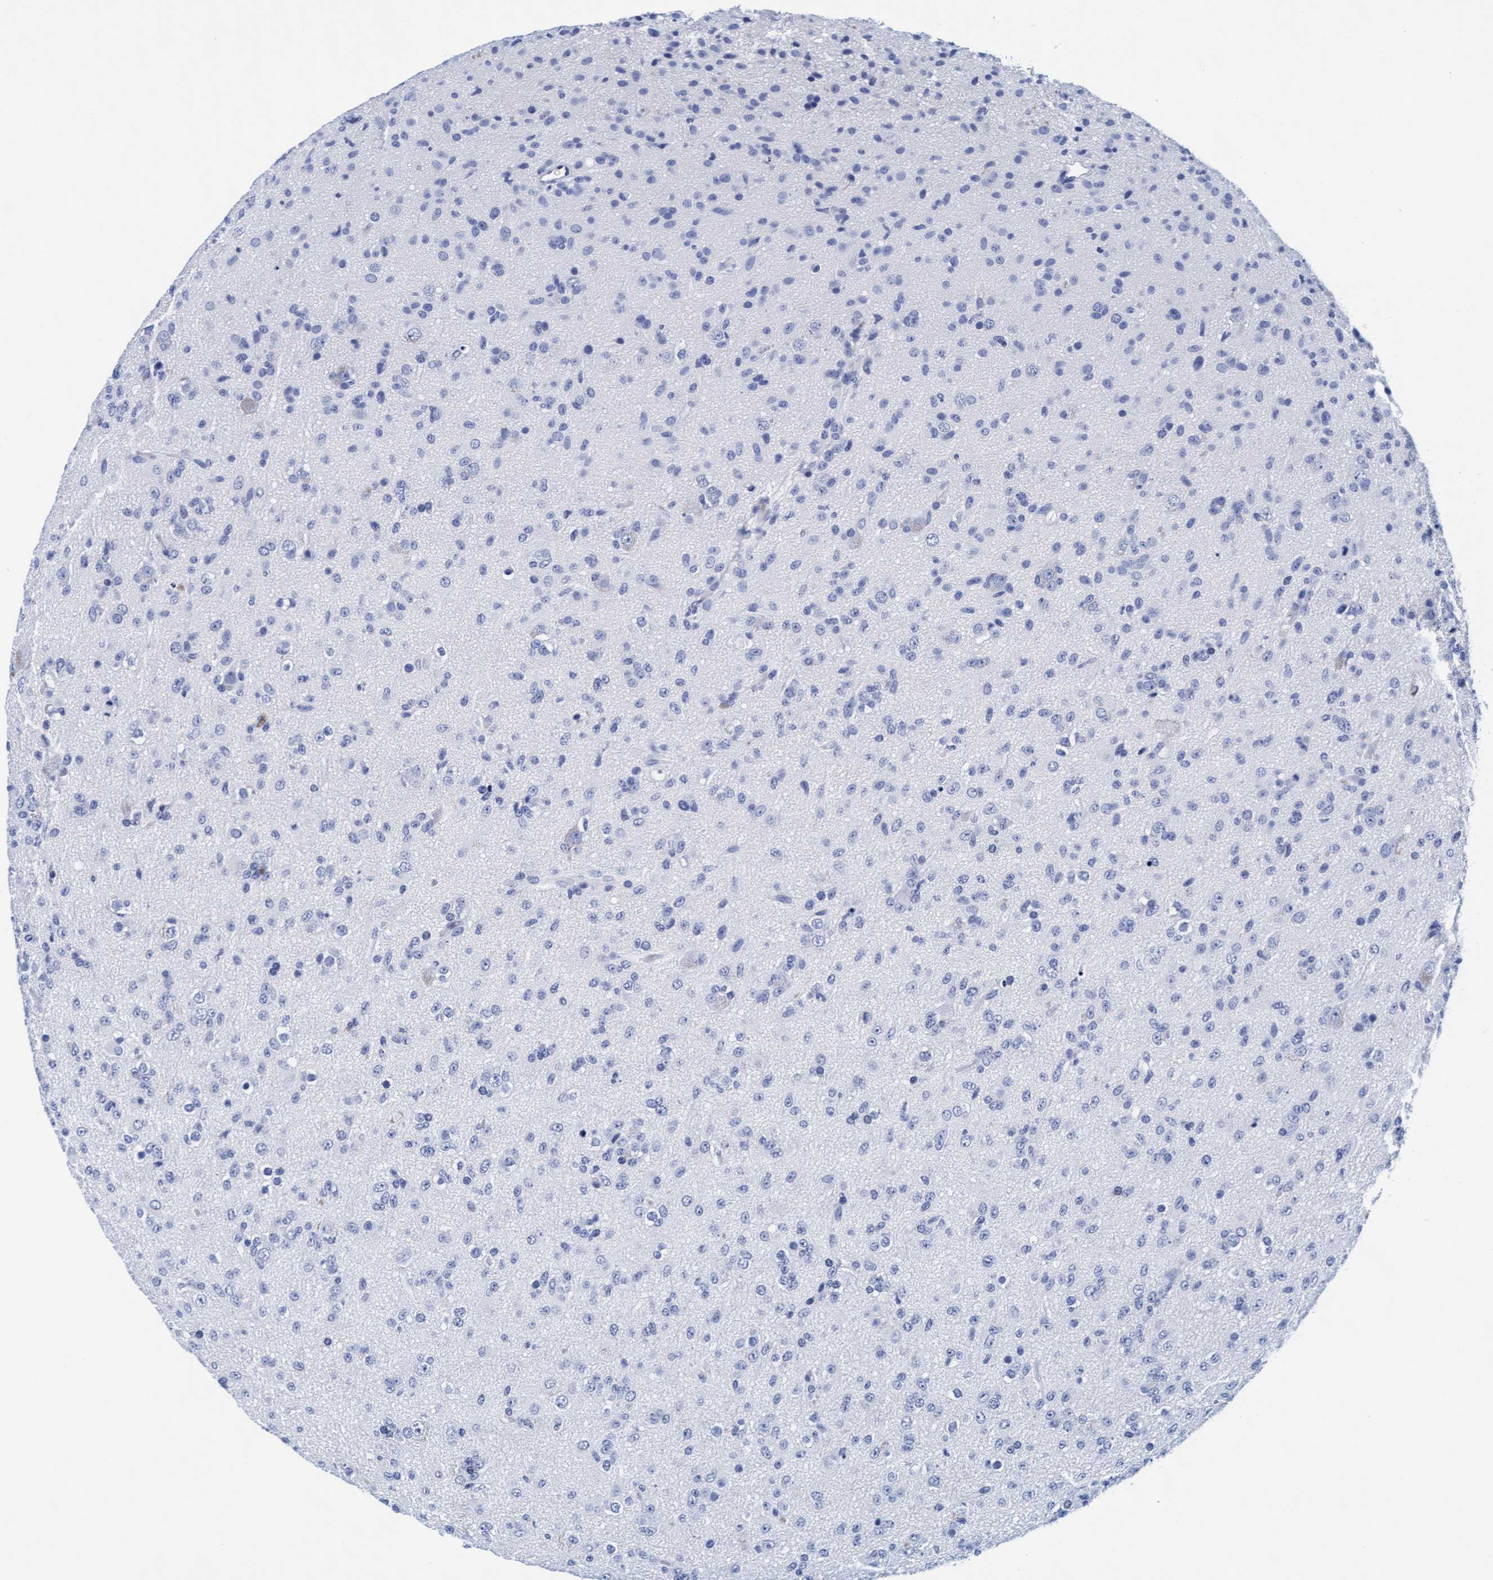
{"staining": {"intensity": "negative", "quantity": "none", "location": "none"}, "tissue": "glioma", "cell_type": "Tumor cells", "image_type": "cancer", "snomed": [{"axis": "morphology", "description": "Glioma, malignant, Low grade"}, {"axis": "topography", "description": "Brain"}], "caption": "Tumor cells are negative for brown protein staining in malignant low-grade glioma.", "gene": "ARSG", "patient": {"sex": "male", "age": 65}}